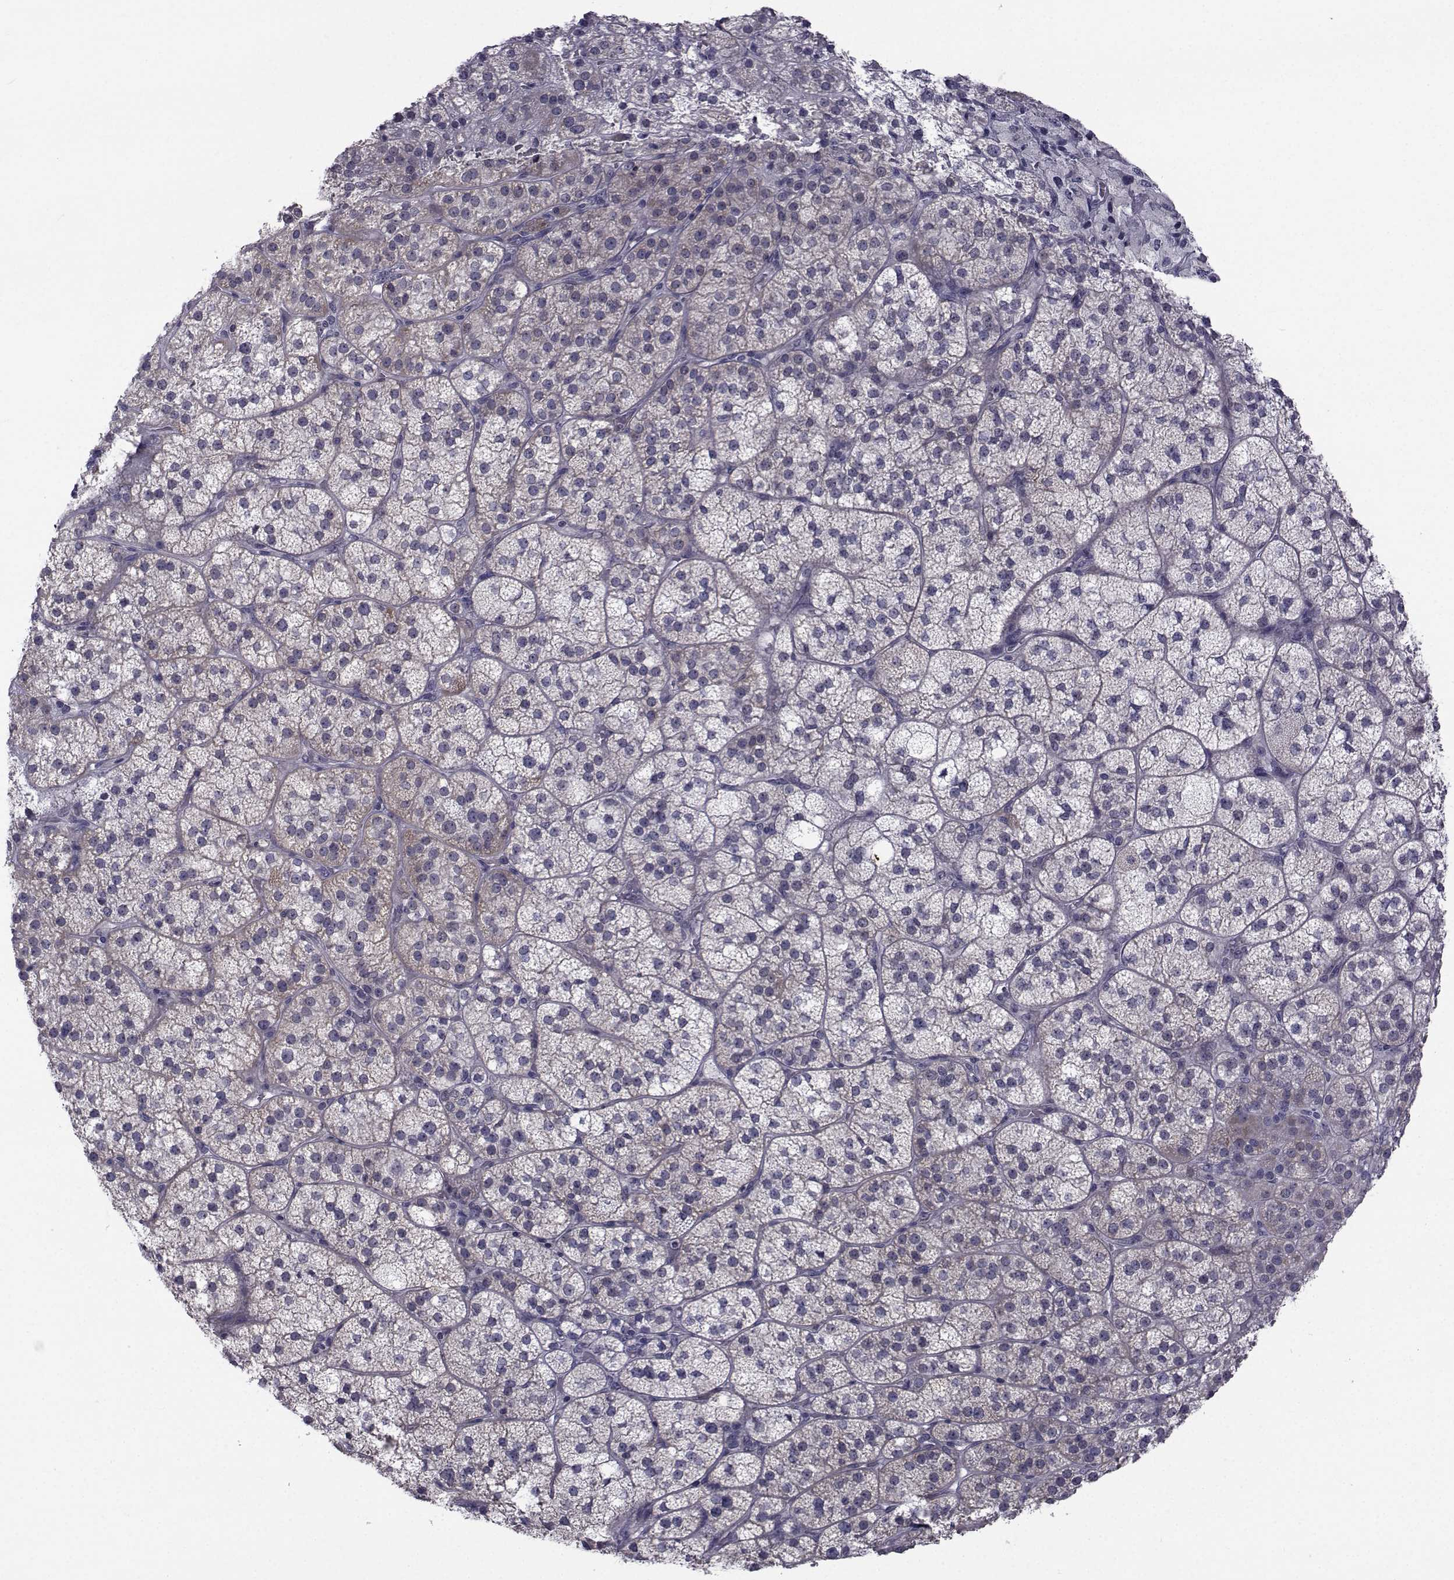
{"staining": {"intensity": "weak", "quantity": "<25%", "location": "cytoplasmic/membranous"}, "tissue": "adrenal gland", "cell_type": "Glandular cells", "image_type": "normal", "snomed": [{"axis": "morphology", "description": "Normal tissue, NOS"}, {"axis": "topography", "description": "Adrenal gland"}], "caption": "There is no significant expression in glandular cells of adrenal gland. (DAB IHC visualized using brightfield microscopy, high magnification).", "gene": "CFAP74", "patient": {"sex": "female", "age": 60}}